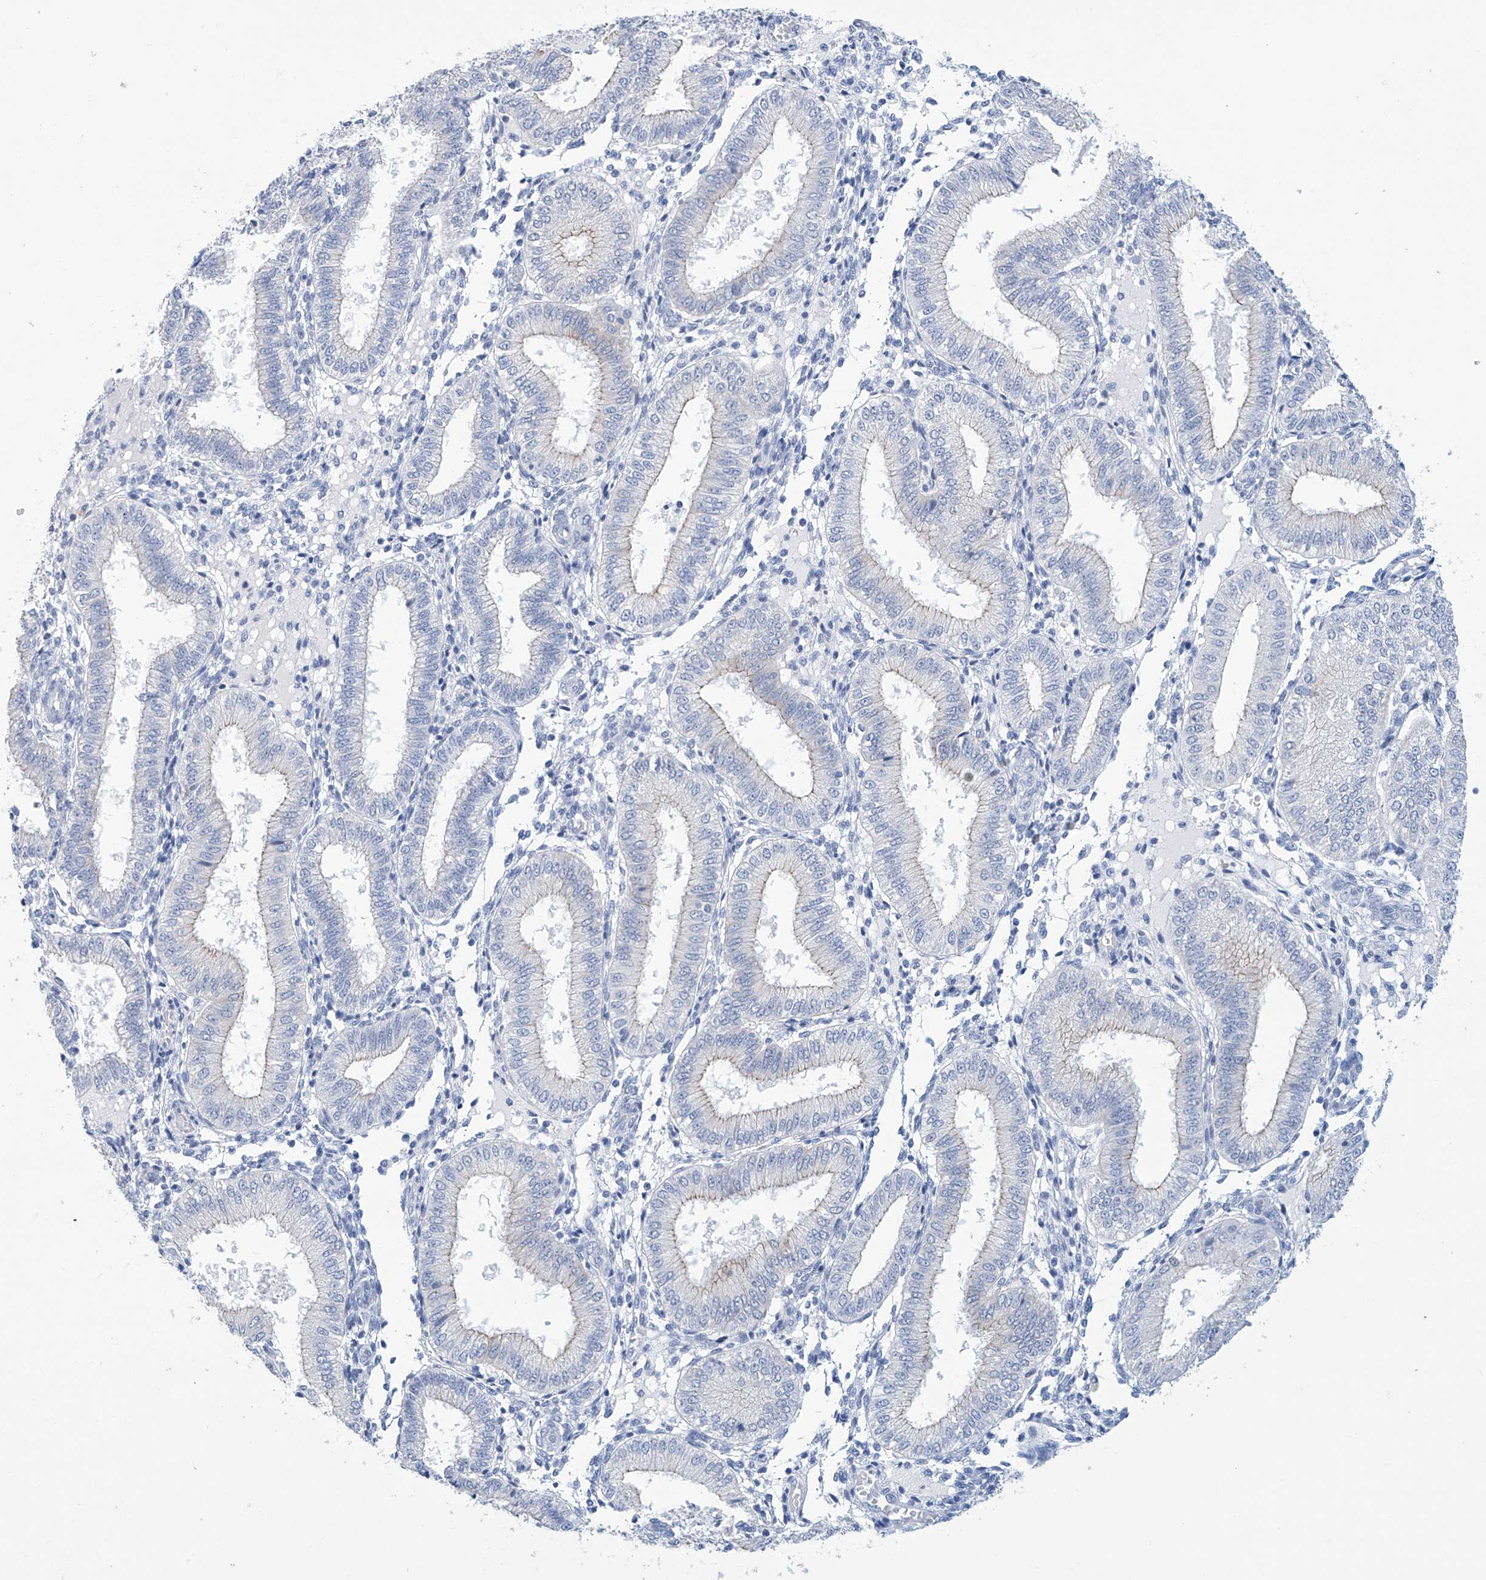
{"staining": {"intensity": "negative", "quantity": "none", "location": "none"}, "tissue": "endometrium", "cell_type": "Cells in endometrial stroma", "image_type": "normal", "snomed": [{"axis": "morphology", "description": "Normal tissue, NOS"}, {"axis": "topography", "description": "Endometrium"}], "caption": "Benign endometrium was stained to show a protein in brown. There is no significant positivity in cells in endometrial stroma. (DAB IHC with hematoxylin counter stain).", "gene": "DSP", "patient": {"sex": "female", "age": 39}}